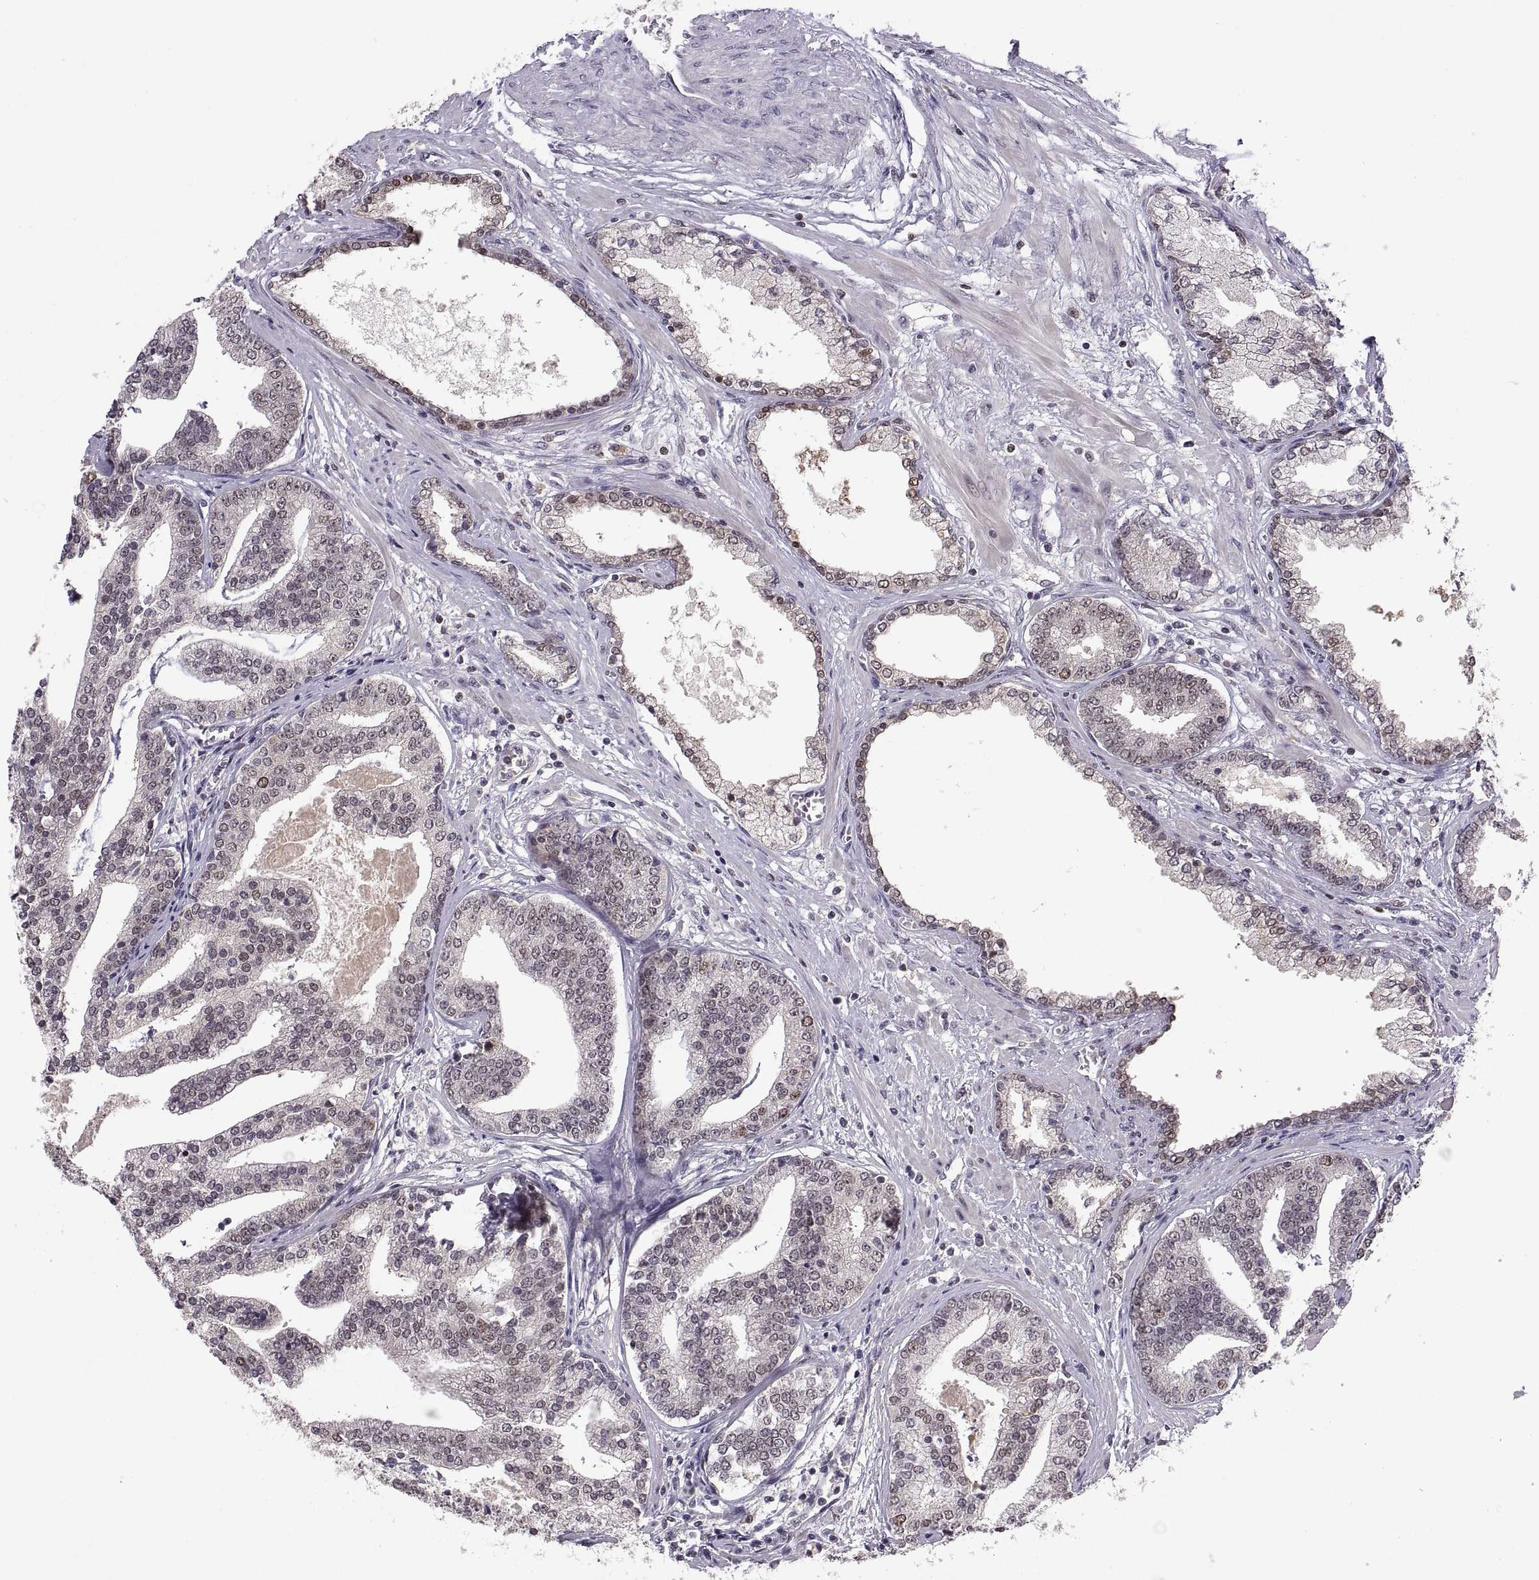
{"staining": {"intensity": "negative", "quantity": "none", "location": "none"}, "tissue": "prostate cancer", "cell_type": "Tumor cells", "image_type": "cancer", "snomed": [{"axis": "morphology", "description": "Adenocarcinoma, NOS"}, {"axis": "topography", "description": "Prostate"}], "caption": "This micrograph is of prostate adenocarcinoma stained with IHC to label a protein in brown with the nuclei are counter-stained blue. There is no staining in tumor cells.", "gene": "CHFR", "patient": {"sex": "male", "age": 64}}